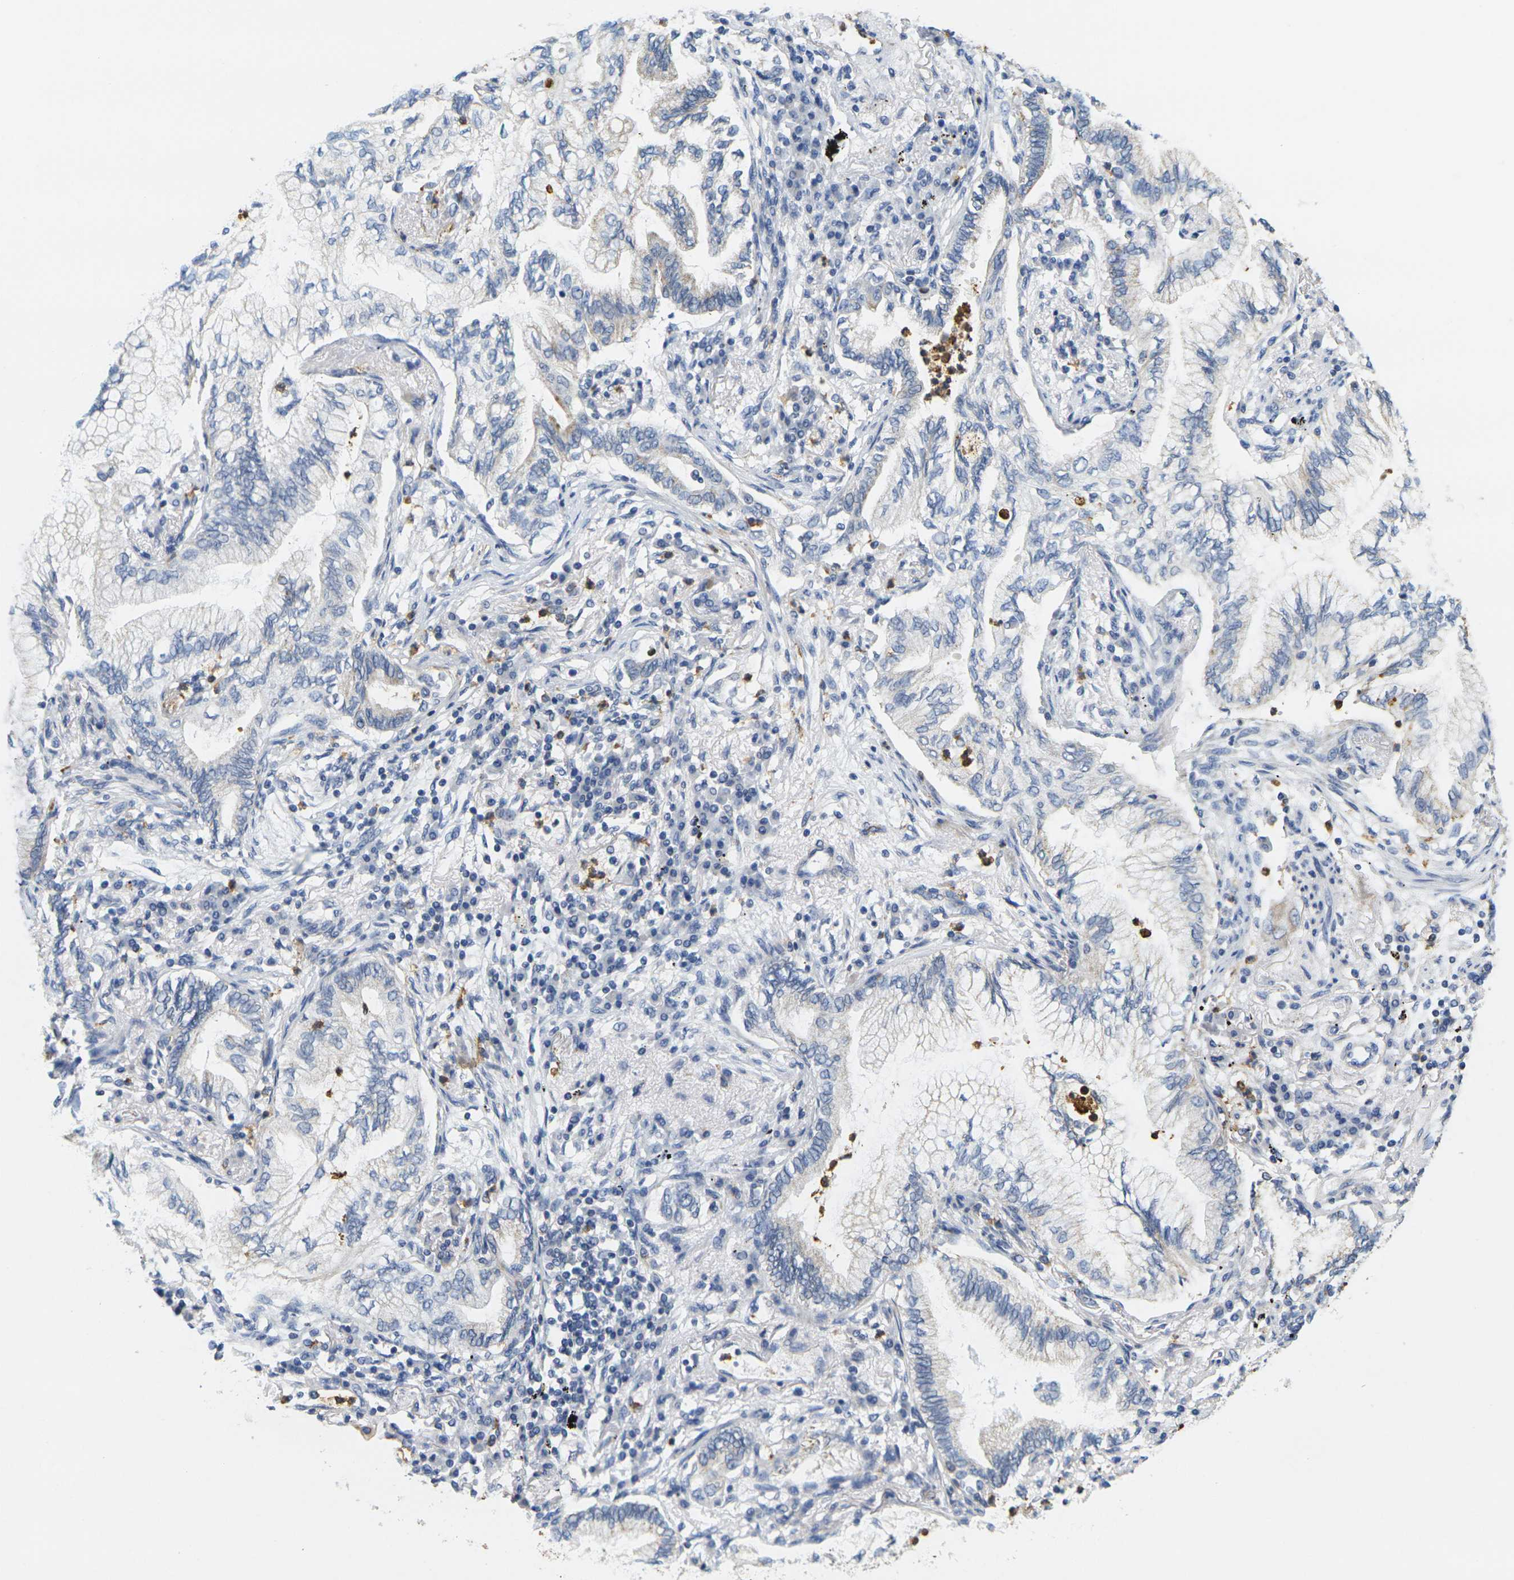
{"staining": {"intensity": "weak", "quantity": "<25%", "location": "cytoplasmic/membranous"}, "tissue": "lung cancer", "cell_type": "Tumor cells", "image_type": "cancer", "snomed": [{"axis": "morphology", "description": "Normal tissue, NOS"}, {"axis": "morphology", "description": "Adenocarcinoma, NOS"}, {"axis": "topography", "description": "Bronchus"}, {"axis": "topography", "description": "Lung"}], "caption": "A photomicrograph of lung cancer (adenocarcinoma) stained for a protein shows no brown staining in tumor cells. (DAB (3,3'-diaminobenzidine) immunohistochemistry (IHC), high magnification).", "gene": "KLK5", "patient": {"sex": "female", "age": 70}}